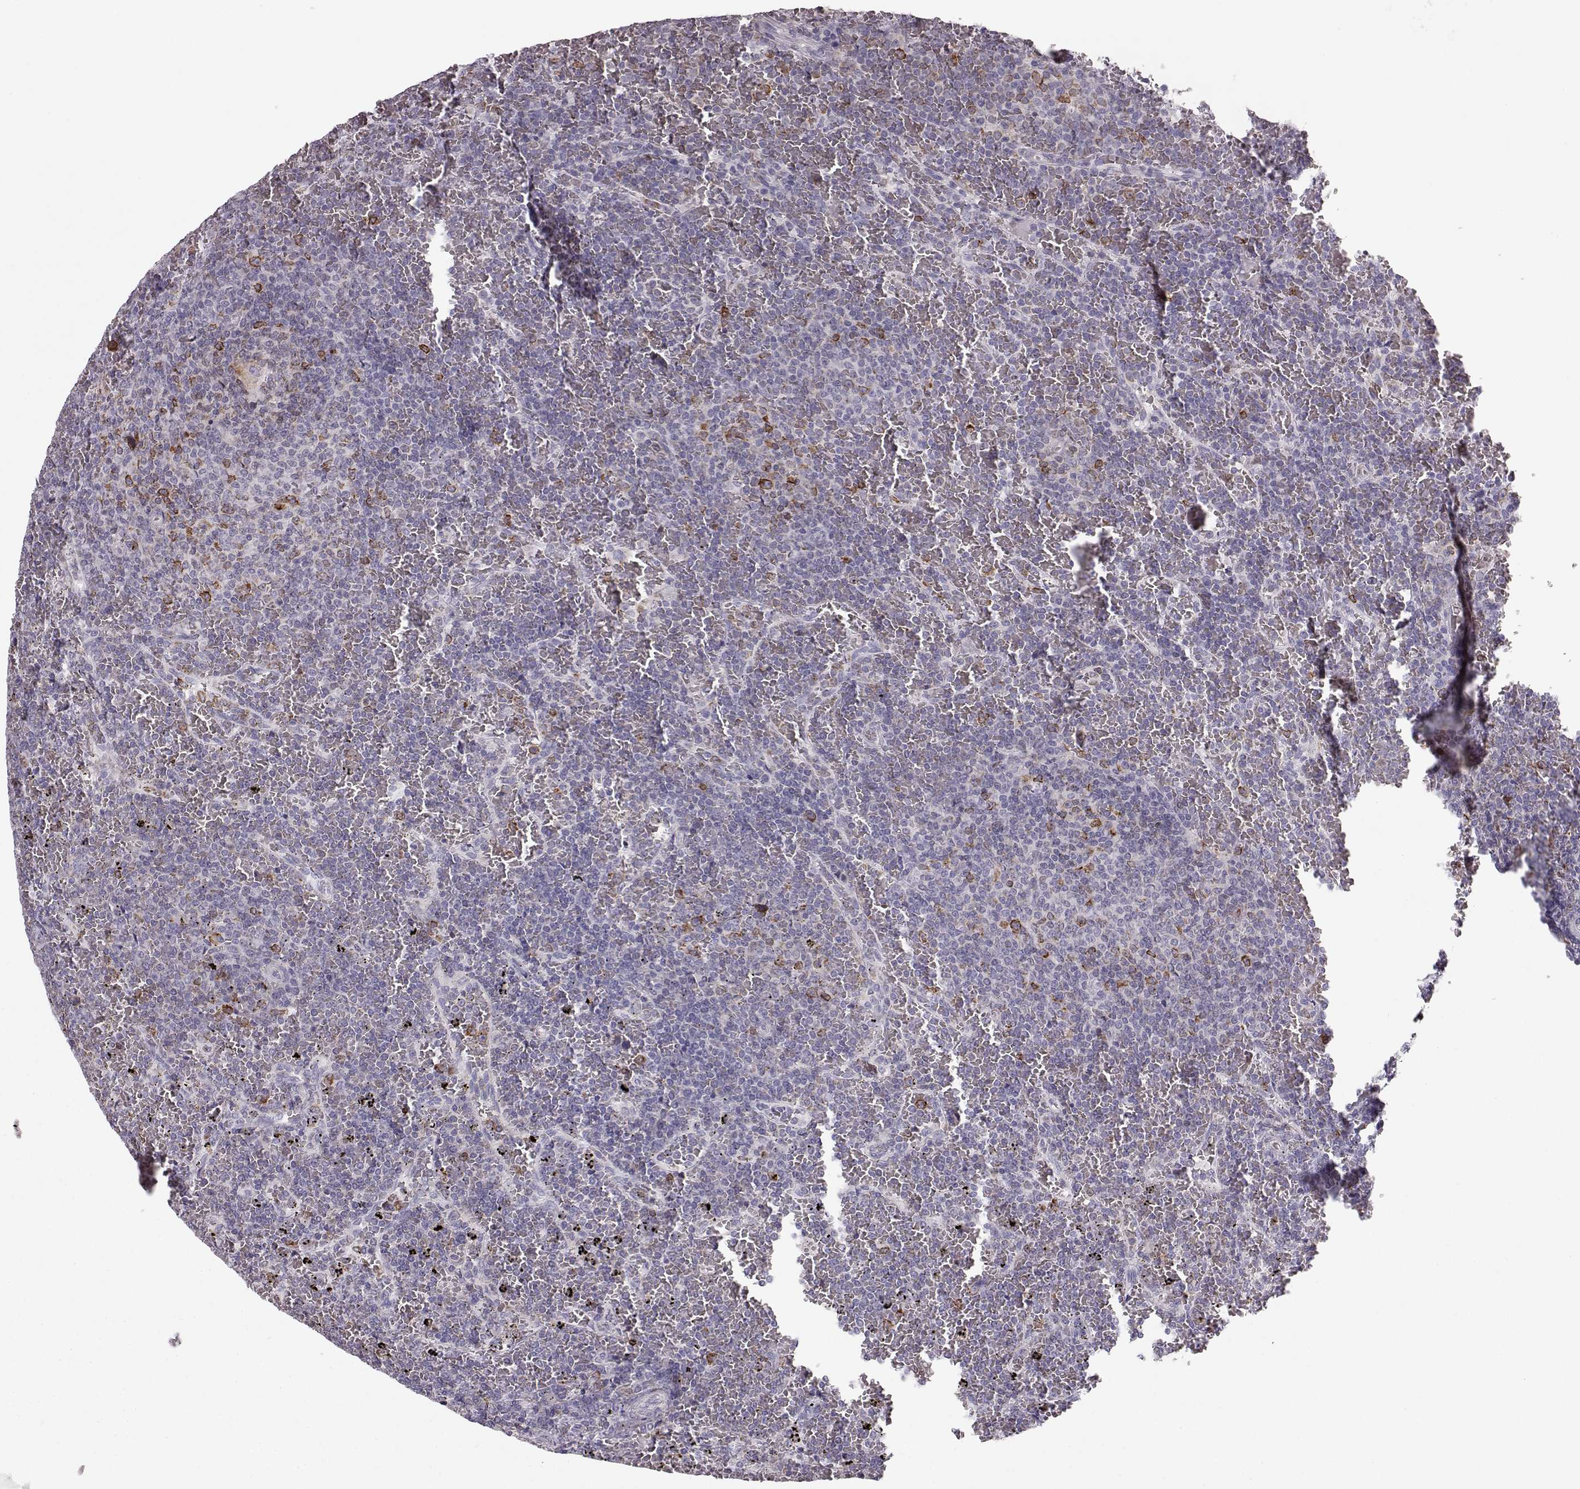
{"staining": {"intensity": "negative", "quantity": "none", "location": "none"}, "tissue": "lymphoma", "cell_type": "Tumor cells", "image_type": "cancer", "snomed": [{"axis": "morphology", "description": "Malignant lymphoma, non-Hodgkin's type, Low grade"}, {"axis": "topography", "description": "Spleen"}], "caption": "Tumor cells show no significant protein staining in lymphoma.", "gene": "ELOVL5", "patient": {"sex": "female", "age": 77}}